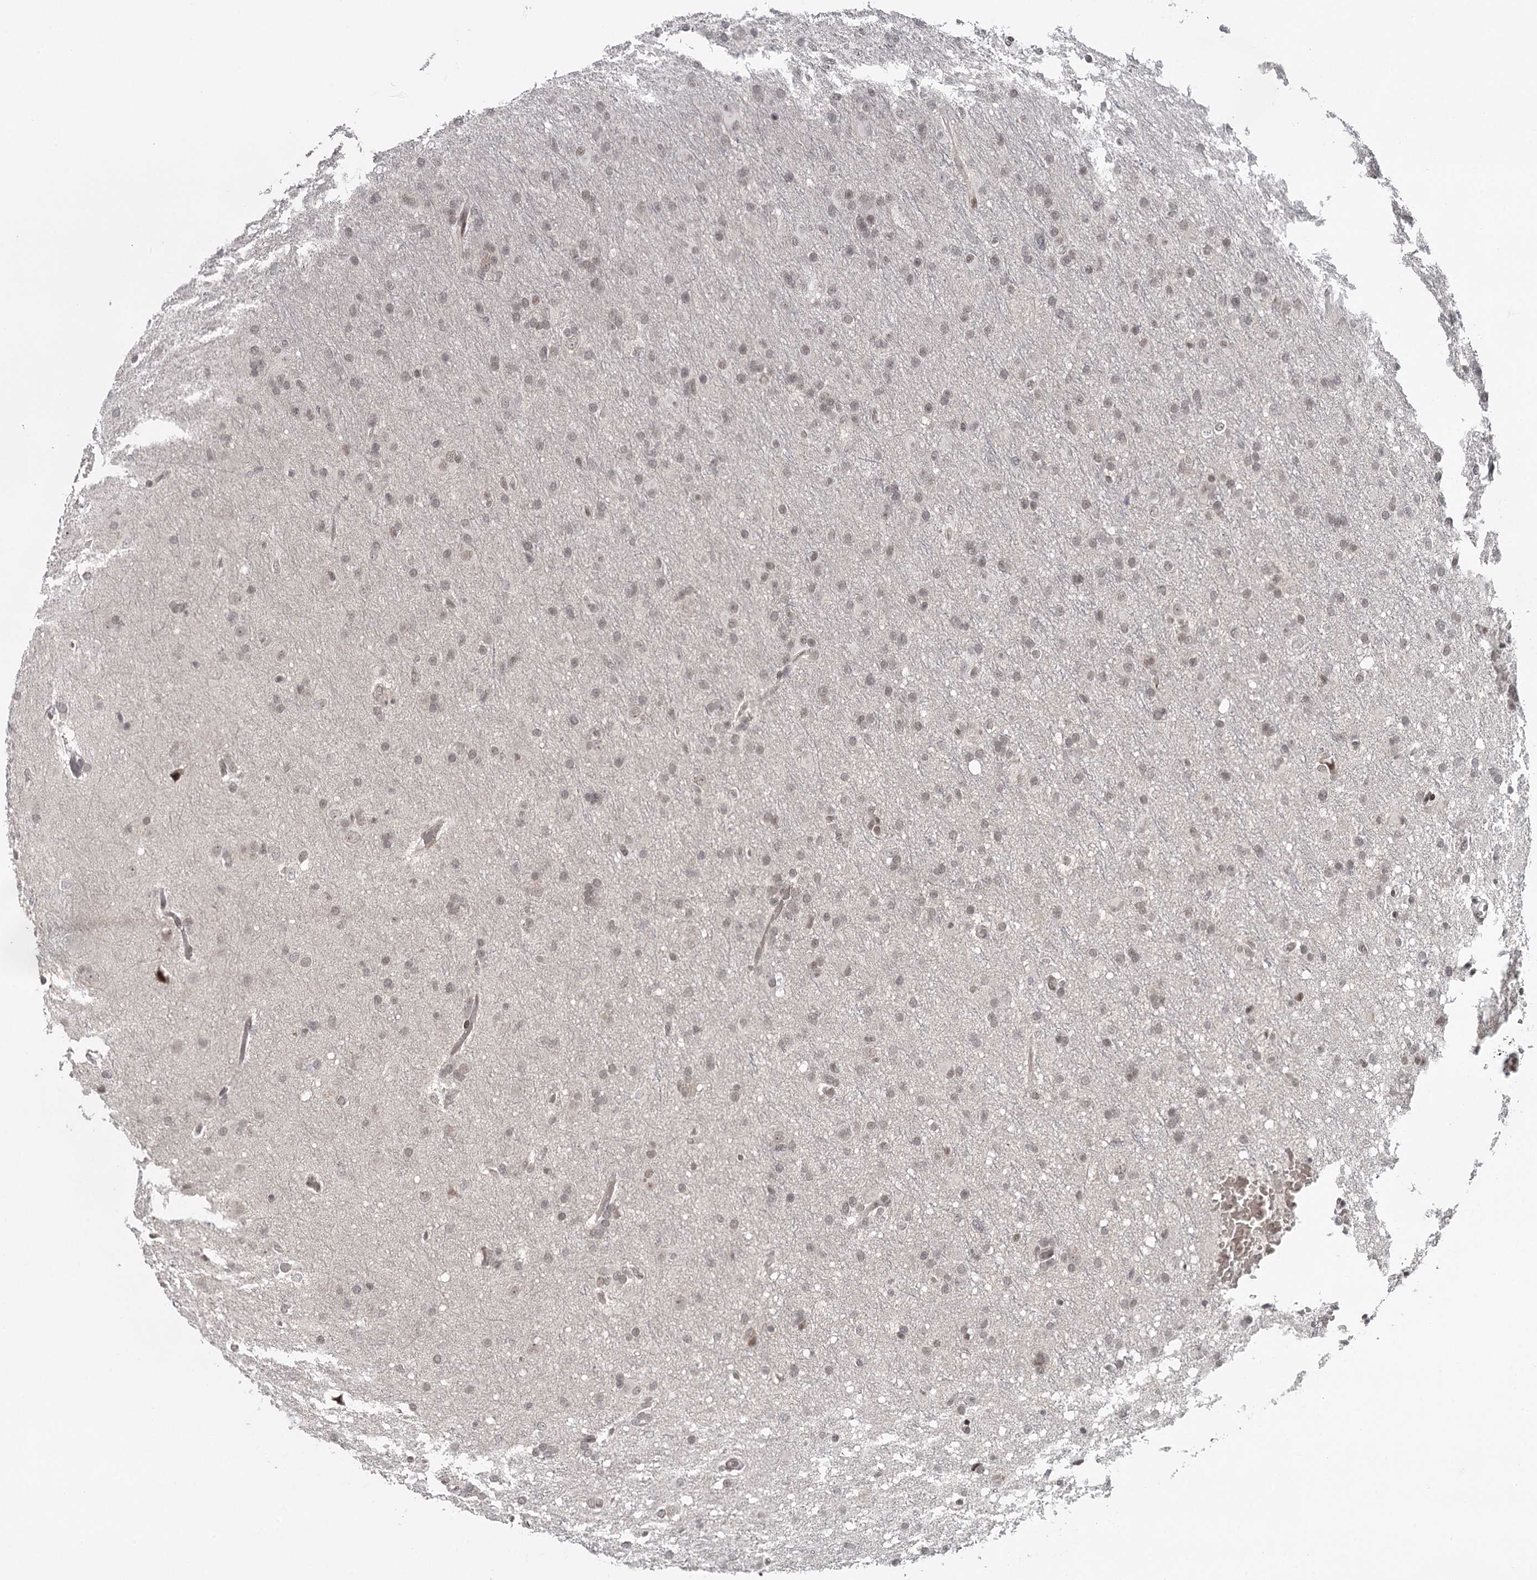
{"staining": {"intensity": "weak", "quantity": ">75%", "location": "nuclear"}, "tissue": "glioma", "cell_type": "Tumor cells", "image_type": "cancer", "snomed": [{"axis": "morphology", "description": "Glioma, malignant, High grade"}, {"axis": "topography", "description": "Cerebral cortex"}], "caption": "High-grade glioma (malignant) stained for a protein (brown) displays weak nuclear positive positivity in approximately >75% of tumor cells.", "gene": "FAM13C", "patient": {"sex": "female", "age": 36}}